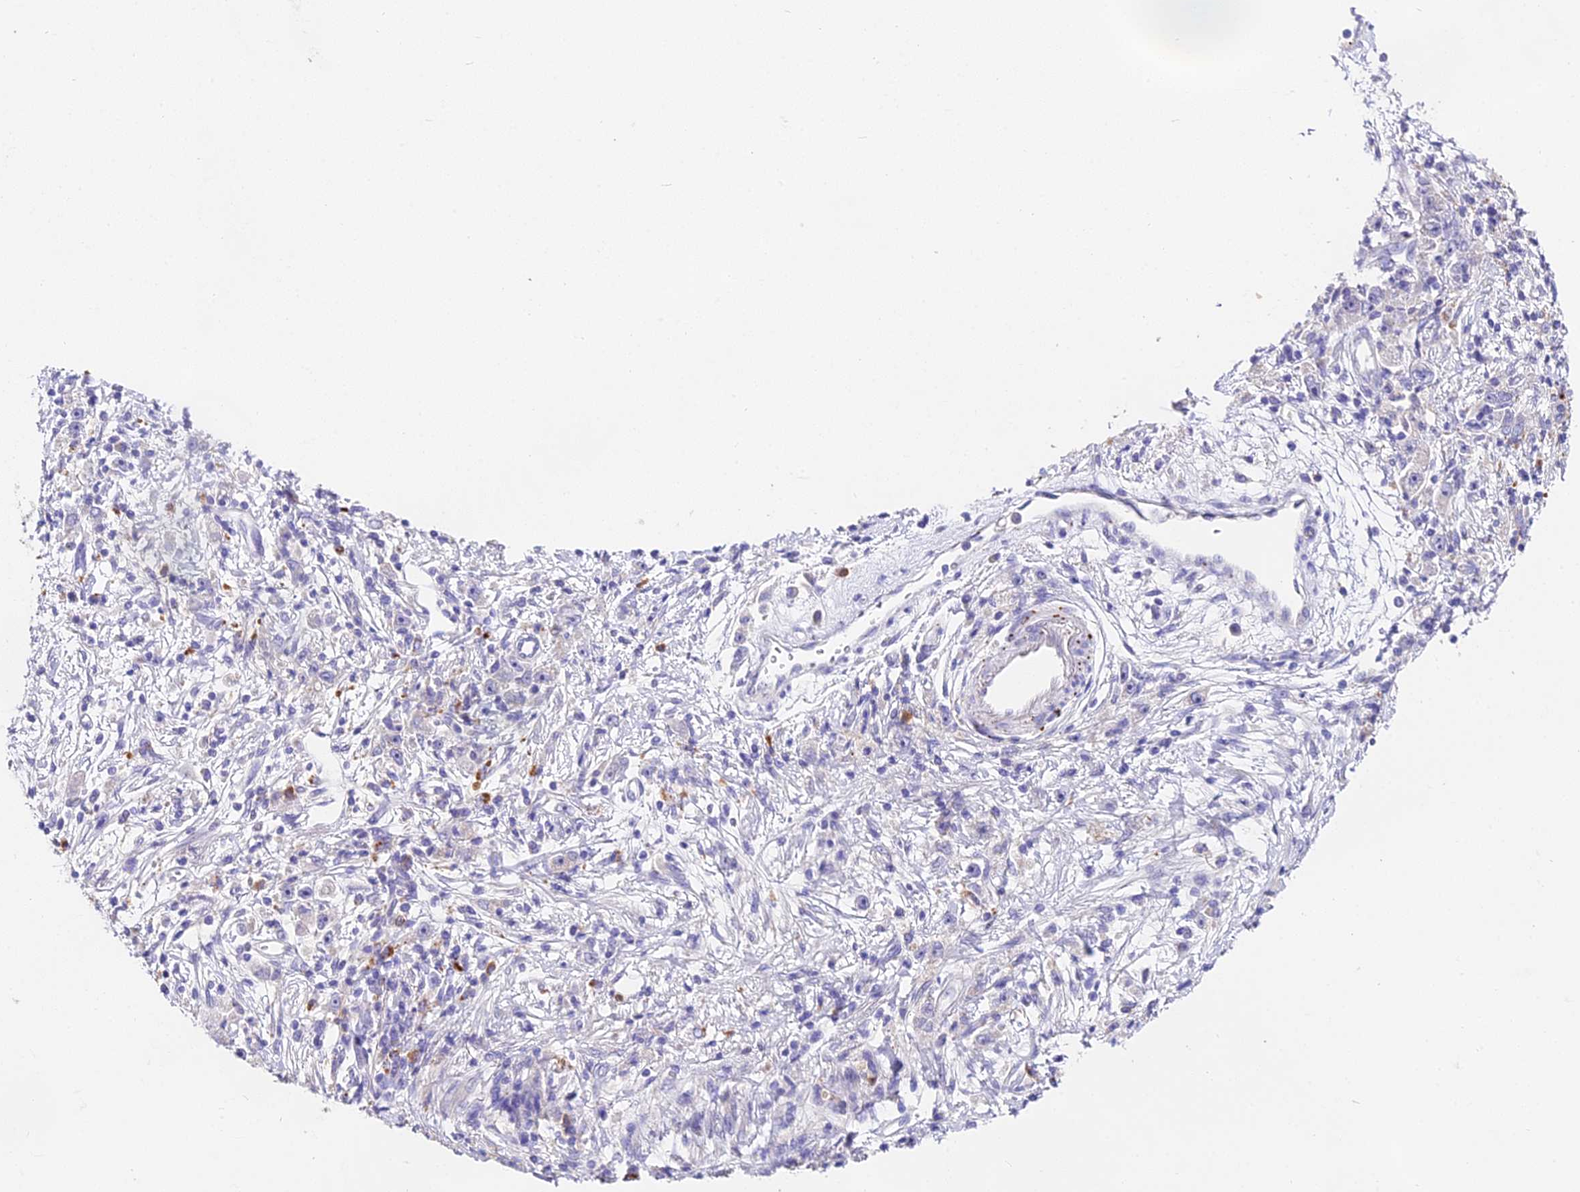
{"staining": {"intensity": "negative", "quantity": "none", "location": "none"}, "tissue": "stomach cancer", "cell_type": "Tumor cells", "image_type": "cancer", "snomed": [{"axis": "morphology", "description": "Adenocarcinoma, NOS"}, {"axis": "topography", "description": "Stomach"}], "caption": "Adenocarcinoma (stomach) stained for a protein using immunohistochemistry displays no staining tumor cells.", "gene": "LYPD6", "patient": {"sex": "female", "age": 59}}